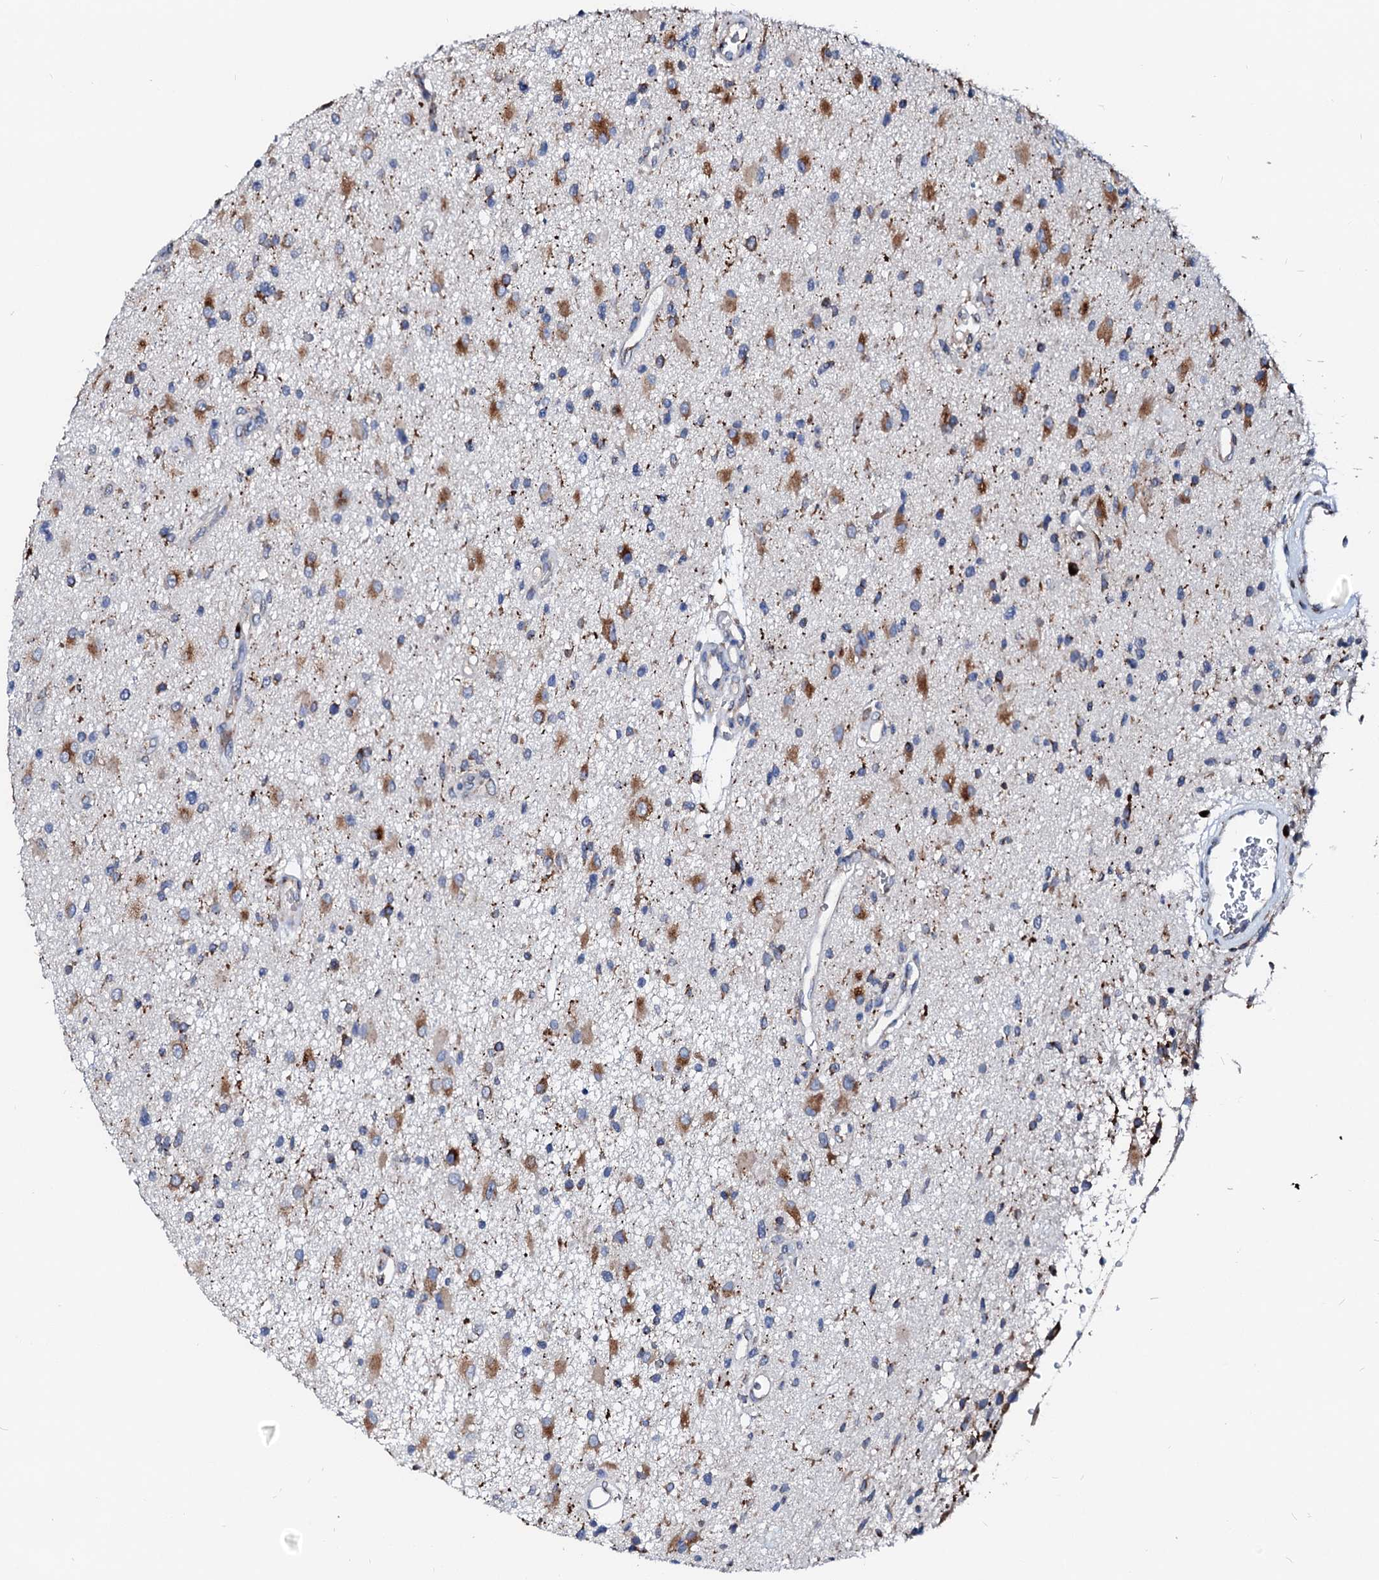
{"staining": {"intensity": "moderate", "quantity": "25%-75%", "location": "cytoplasmic/membranous"}, "tissue": "glioma", "cell_type": "Tumor cells", "image_type": "cancer", "snomed": [{"axis": "morphology", "description": "Glioma, malignant, High grade"}, {"axis": "topography", "description": "Brain"}], "caption": "Immunohistochemical staining of human glioma demonstrates moderate cytoplasmic/membranous protein staining in approximately 25%-75% of tumor cells.", "gene": "LMAN1", "patient": {"sex": "male", "age": 33}}